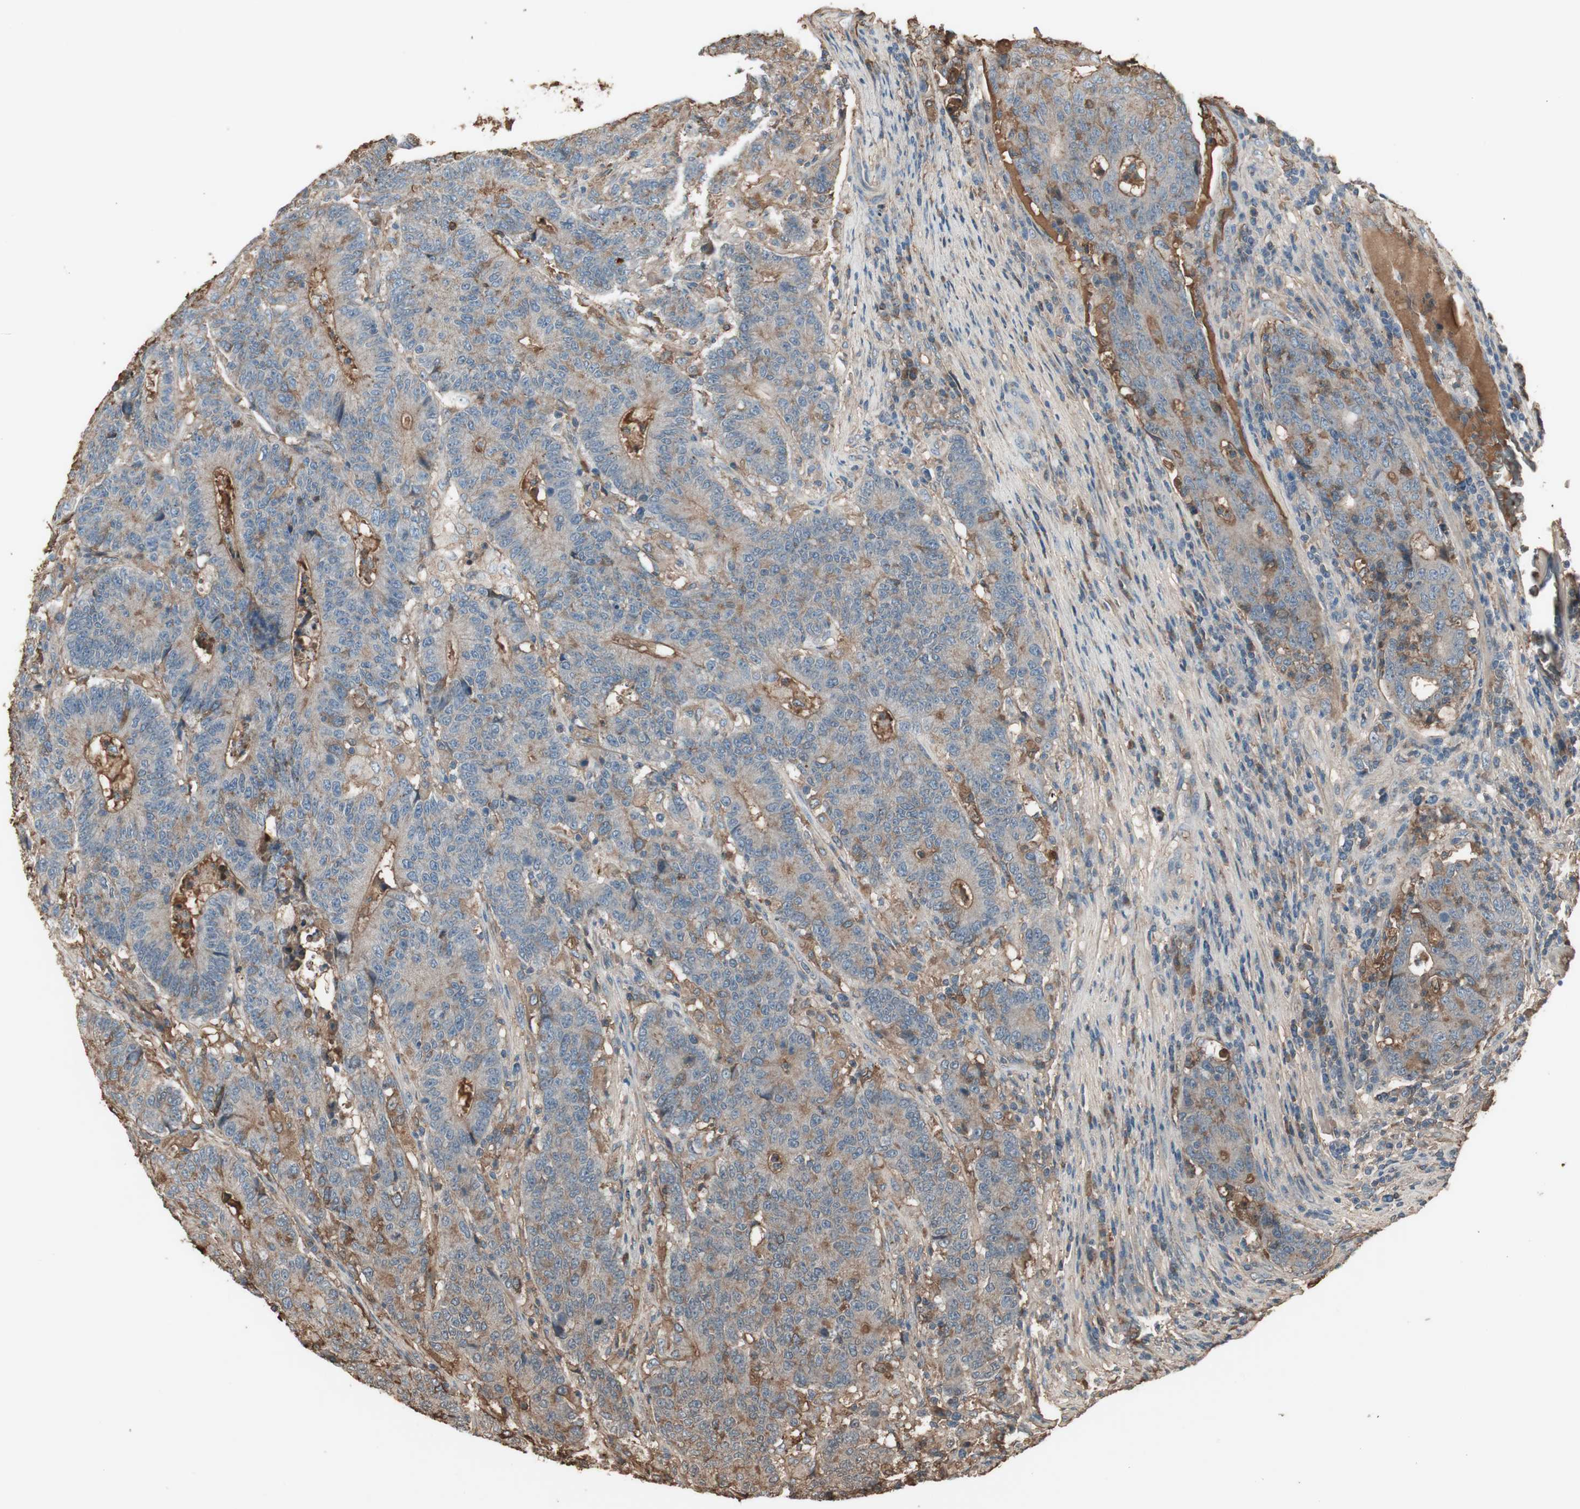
{"staining": {"intensity": "weak", "quantity": ">75%", "location": "cytoplasmic/membranous"}, "tissue": "colorectal cancer", "cell_type": "Tumor cells", "image_type": "cancer", "snomed": [{"axis": "morphology", "description": "Normal tissue, NOS"}, {"axis": "morphology", "description": "Adenocarcinoma, NOS"}, {"axis": "topography", "description": "Colon"}], "caption": "Tumor cells show low levels of weak cytoplasmic/membranous positivity in approximately >75% of cells in colorectal cancer (adenocarcinoma).", "gene": "MMP14", "patient": {"sex": "female", "age": 75}}